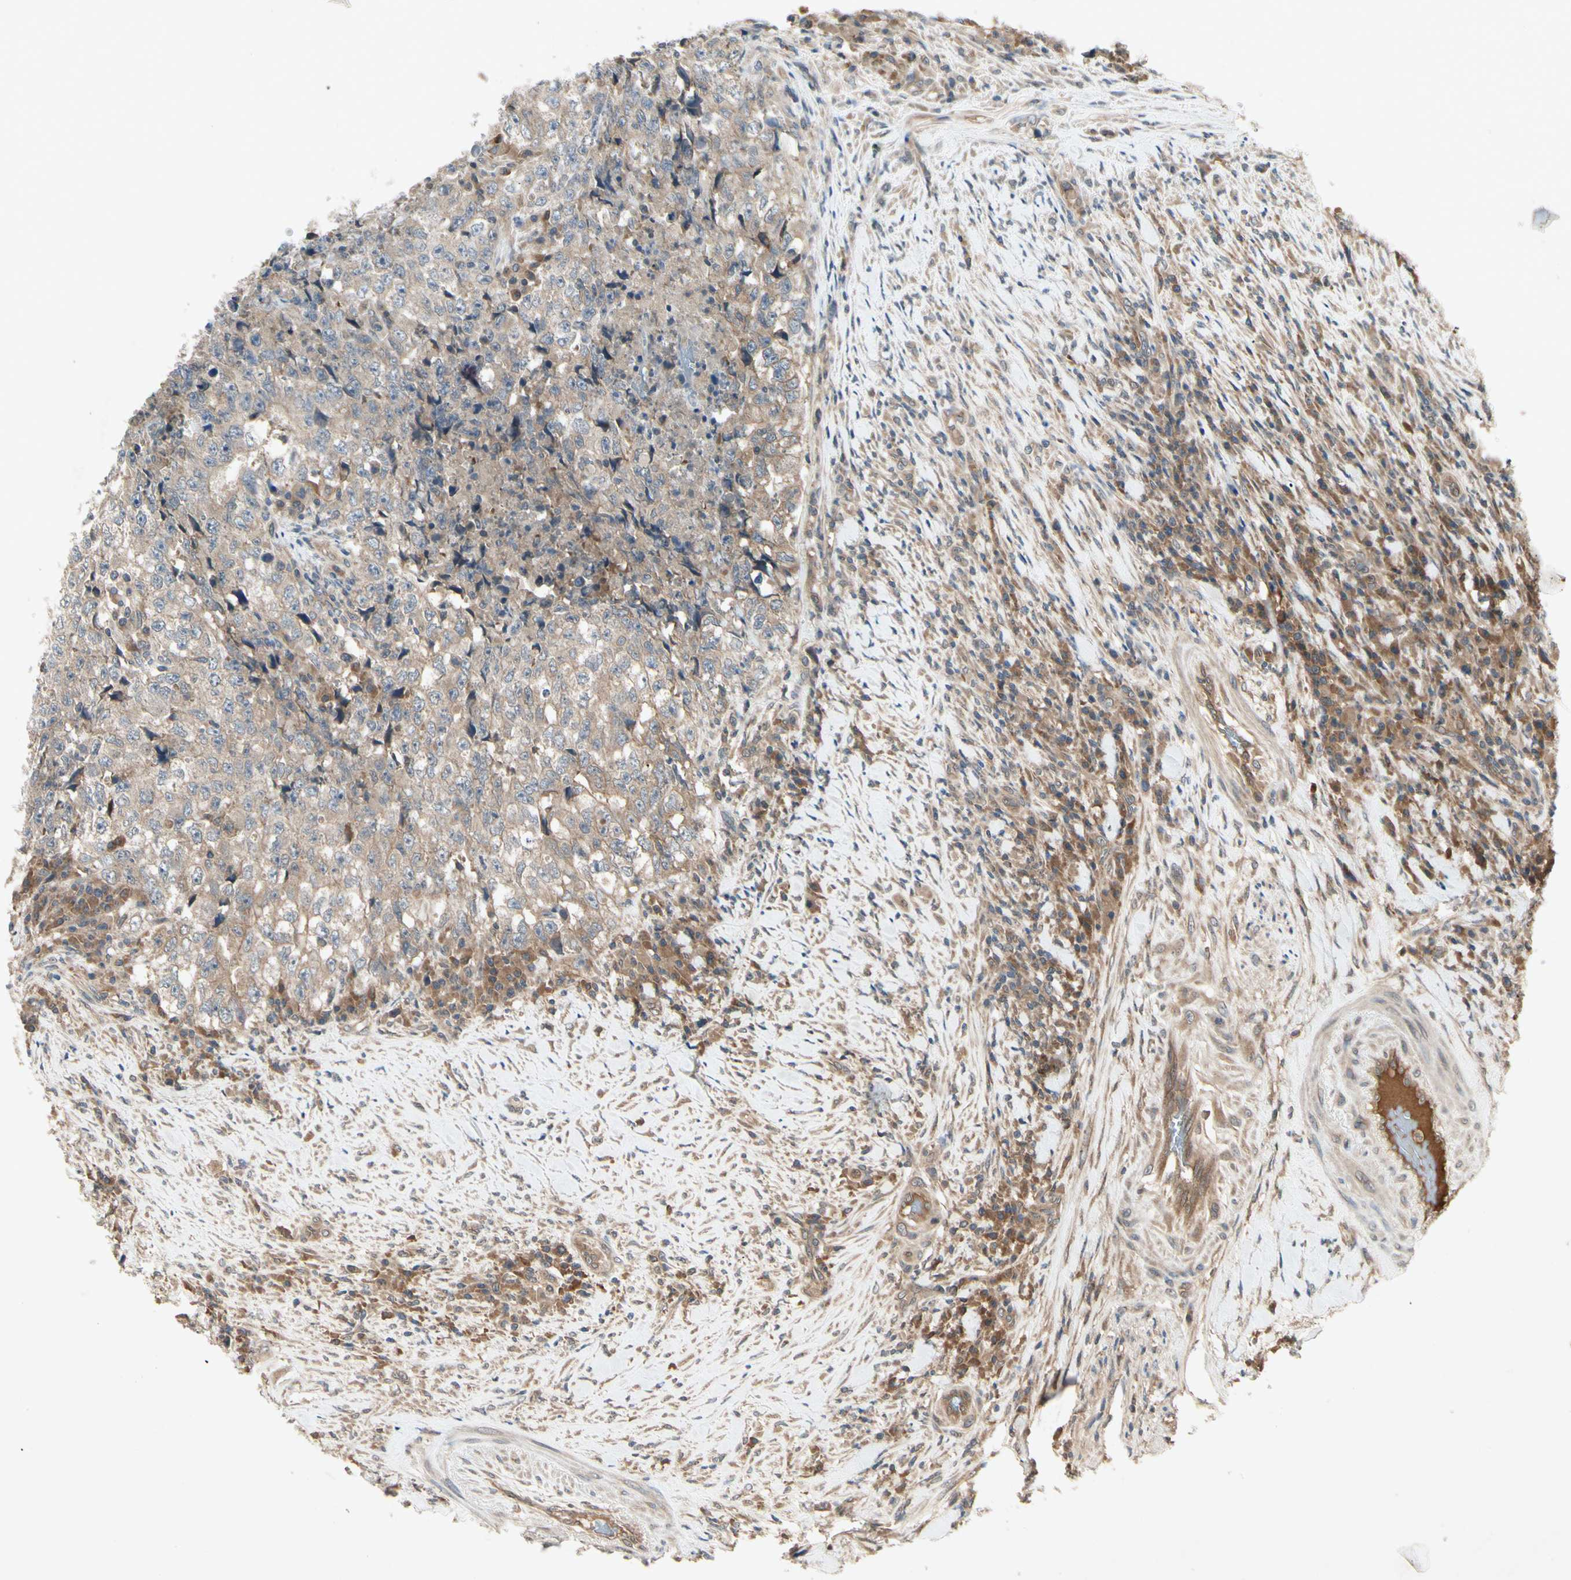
{"staining": {"intensity": "moderate", "quantity": ">75%", "location": "cytoplasmic/membranous"}, "tissue": "testis cancer", "cell_type": "Tumor cells", "image_type": "cancer", "snomed": [{"axis": "morphology", "description": "Necrosis, NOS"}, {"axis": "morphology", "description": "Carcinoma, Embryonal, NOS"}, {"axis": "topography", "description": "Testis"}], "caption": "IHC (DAB (3,3'-diaminobenzidine)) staining of human embryonal carcinoma (testis) demonstrates moderate cytoplasmic/membranous protein expression in about >75% of tumor cells.", "gene": "RNF14", "patient": {"sex": "male", "age": 19}}